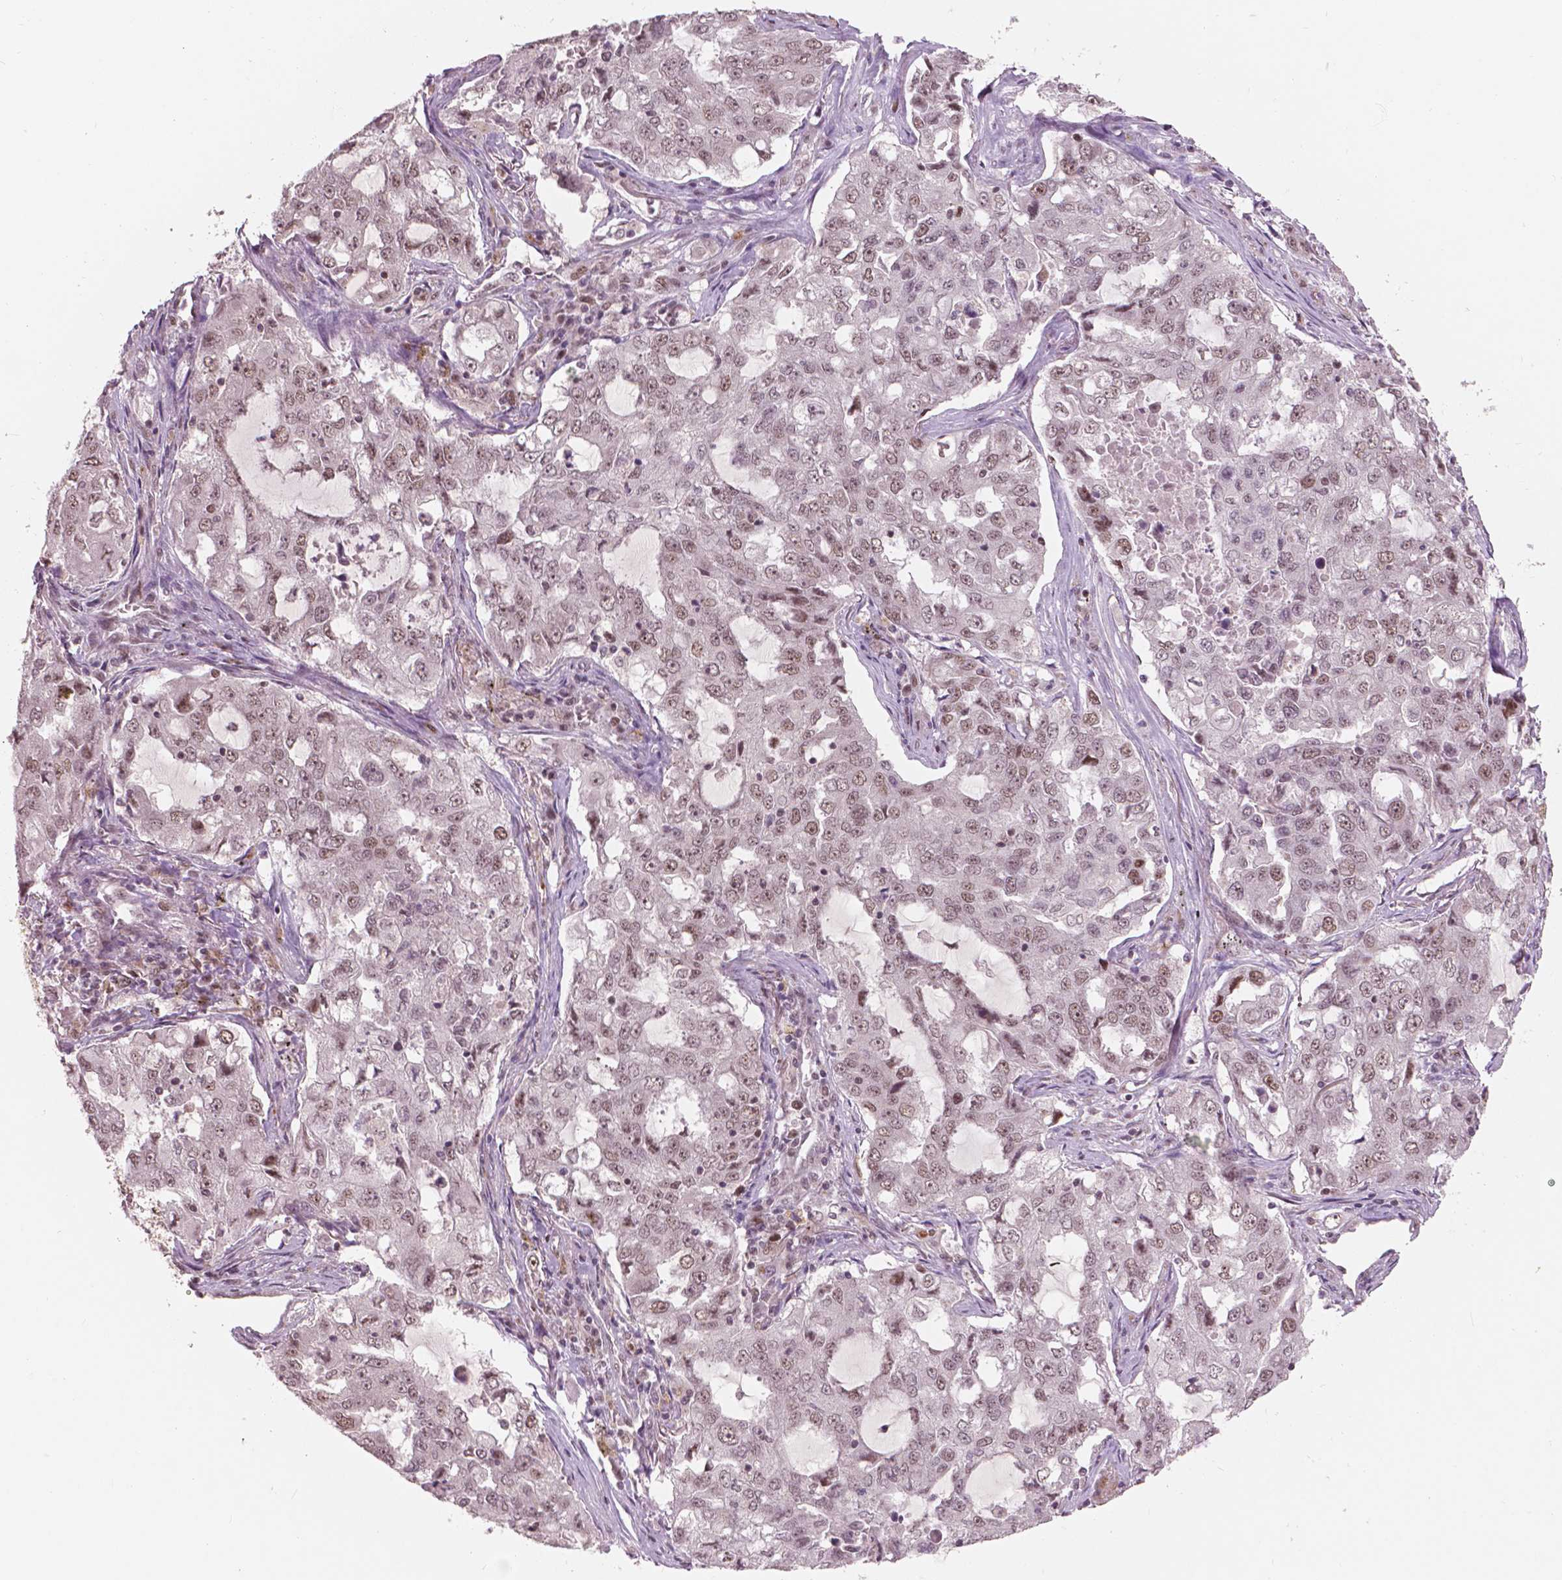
{"staining": {"intensity": "weak", "quantity": ">75%", "location": "nuclear"}, "tissue": "lung cancer", "cell_type": "Tumor cells", "image_type": "cancer", "snomed": [{"axis": "morphology", "description": "Adenocarcinoma, NOS"}, {"axis": "topography", "description": "Lung"}], "caption": "Tumor cells display weak nuclear positivity in about >75% of cells in lung cancer (adenocarcinoma).", "gene": "NSD2", "patient": {"sex": "female", "age": 61}}